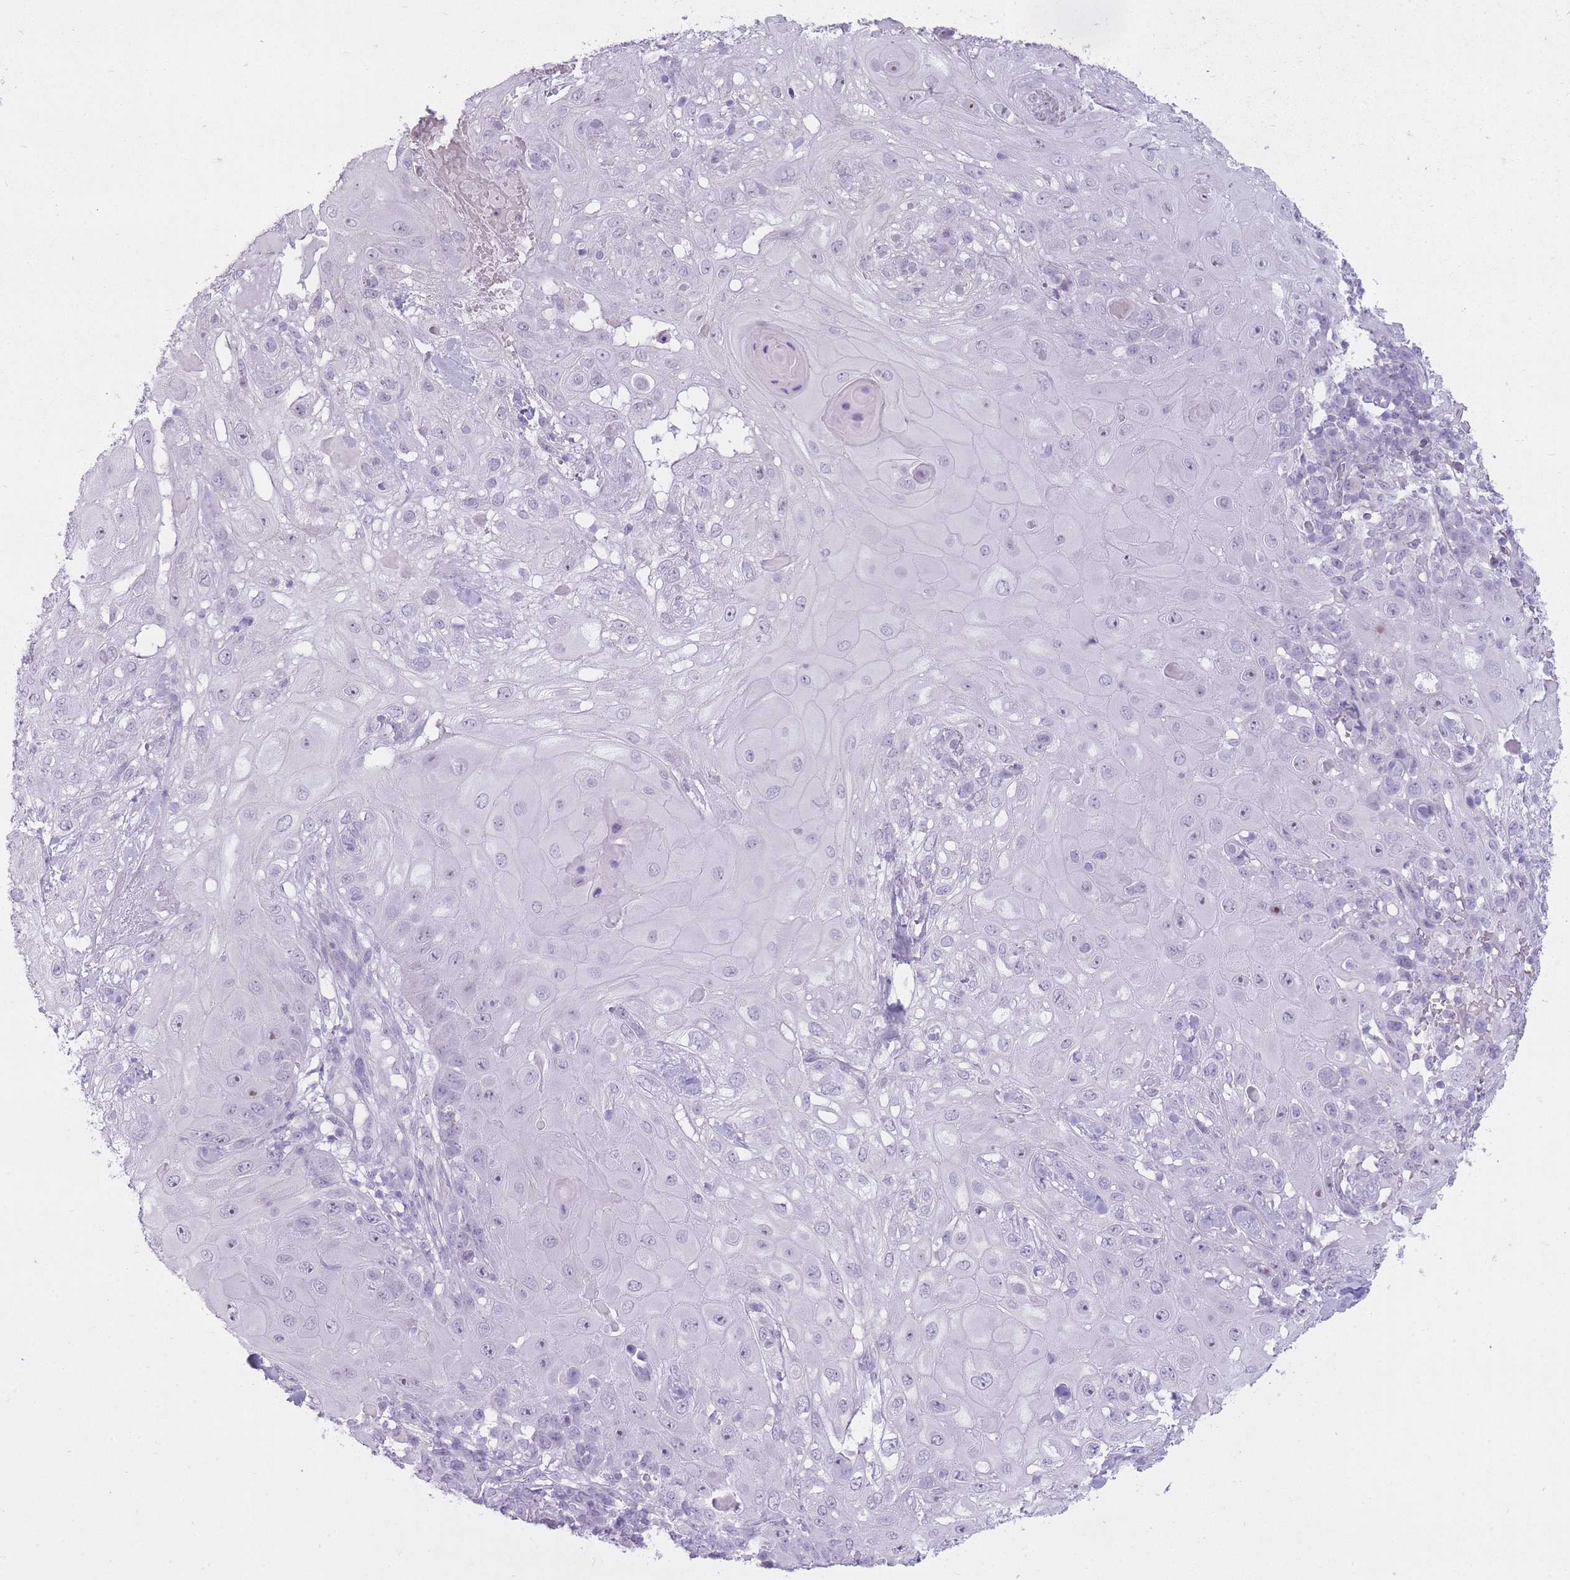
{"staining": {"intensity": "negative", "quantity": "none", "location": "none"}, "tissue": "skin cancer", "cell_type": "Tumor cells", "image_type": "cancer", "snomed": [{"axis": "morphology", "description": "Normal tissue, NOS"}, {"axis": "morphology", "description": "Squamous cell carcinoma, NOS"}, {"axis": "topography", "description": "Skin"}, {"axis": "topography", "description": "Cartilage tissue"}], "caption": "Micrograph shows no protein expression in tumor cells of squamous cell carcinoma (skin) tissue.", "gene": "GOLGA6D", "patient": {"sex": "female", "age": 79}}